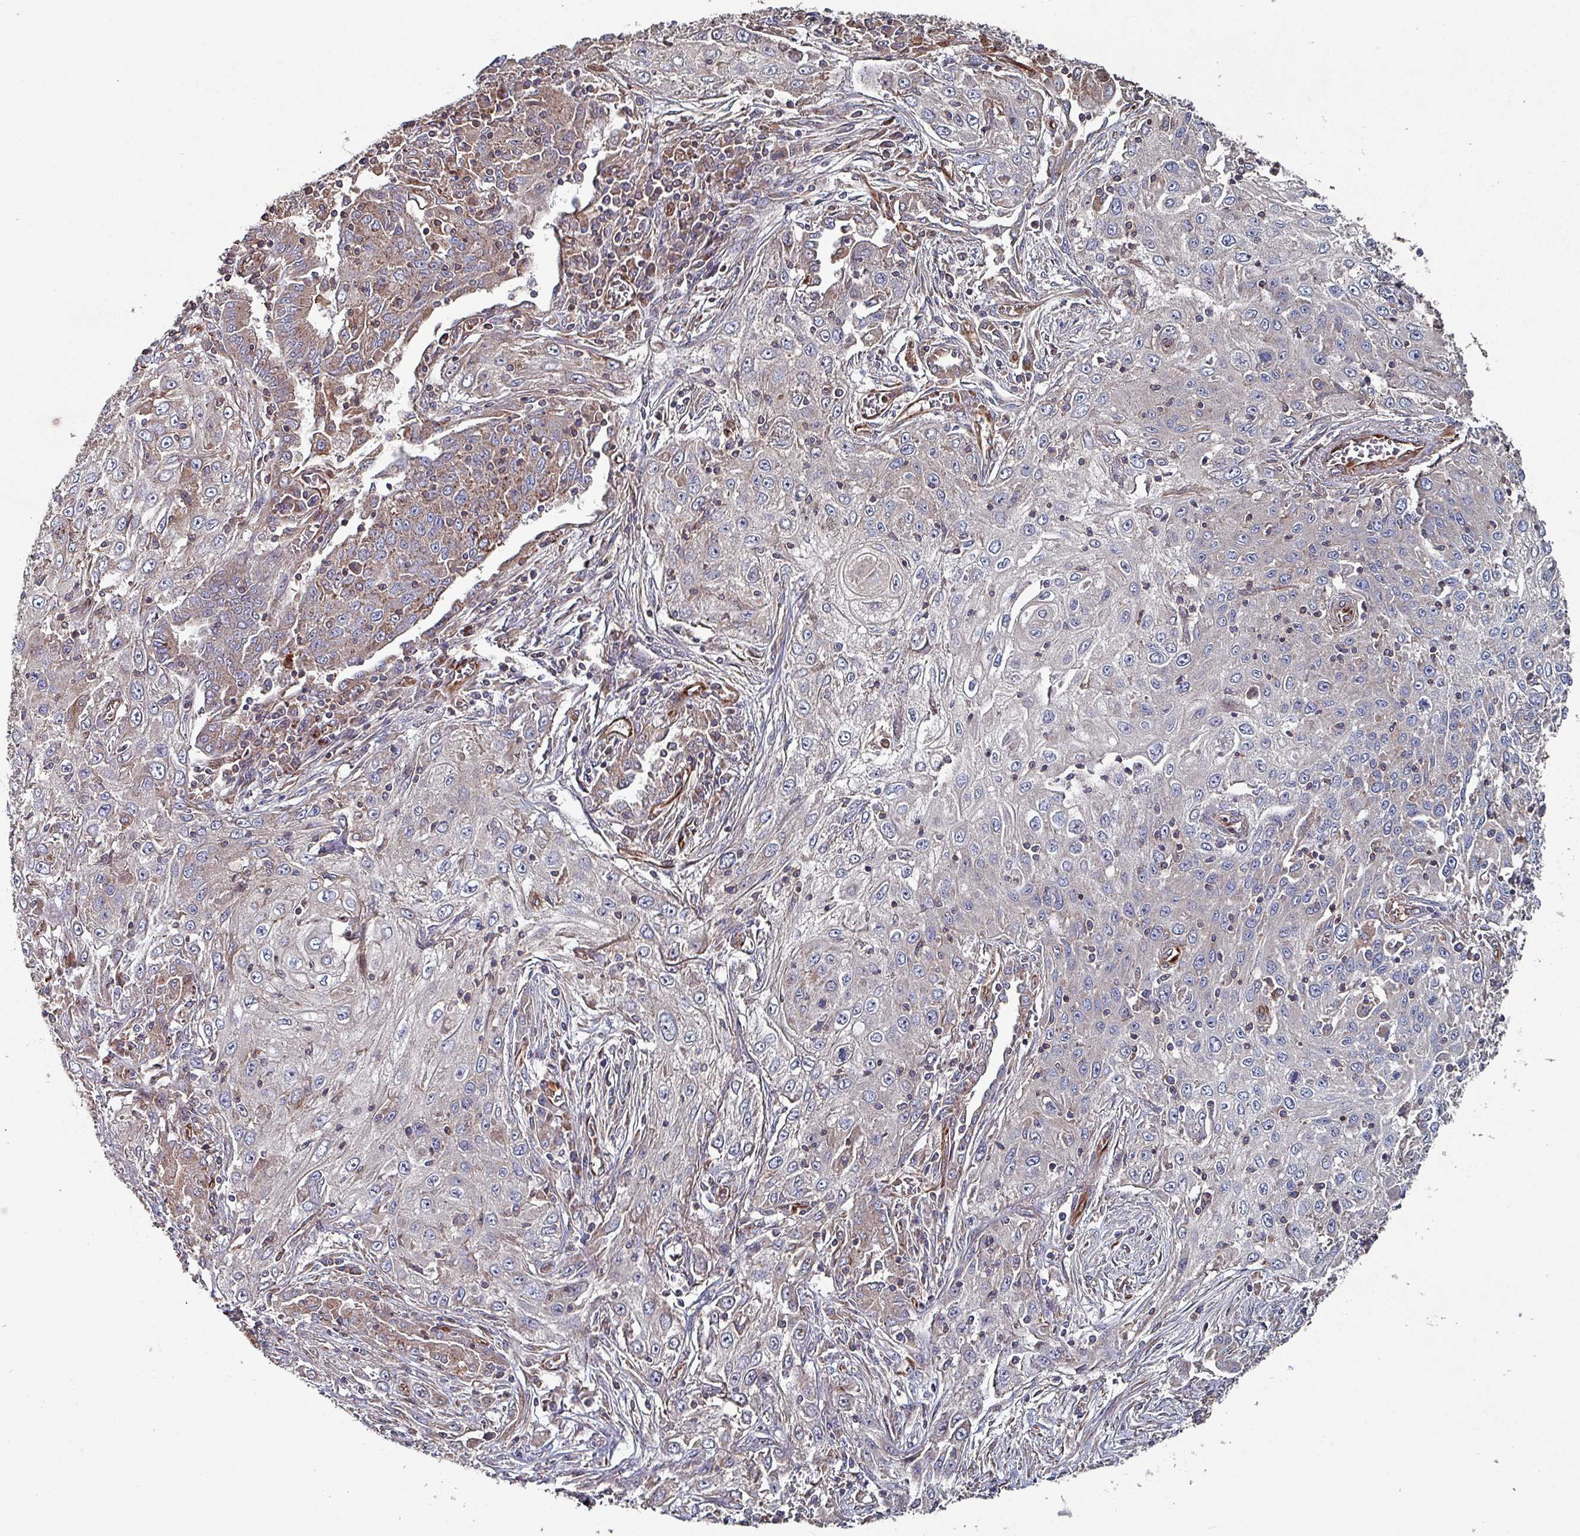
{"staining": {"intensity": "weak", "quantity": "<25%", "location": "cytoplasmic/membranous"}, "tissue": "lung cancer", "cell_type": "Tumor cells", "image_type": "cancer", "snomed": [{"axis": "morphology", "description": "Squamous cell carcinoma, NOS"}, {"axis": "topography", "description": "Lung"}], "caption": "The micrograph shows no significant staining in tumor cells of lung cancer.", "gene": "ANO10", "patient": {"sex": "female", "age": 69}}